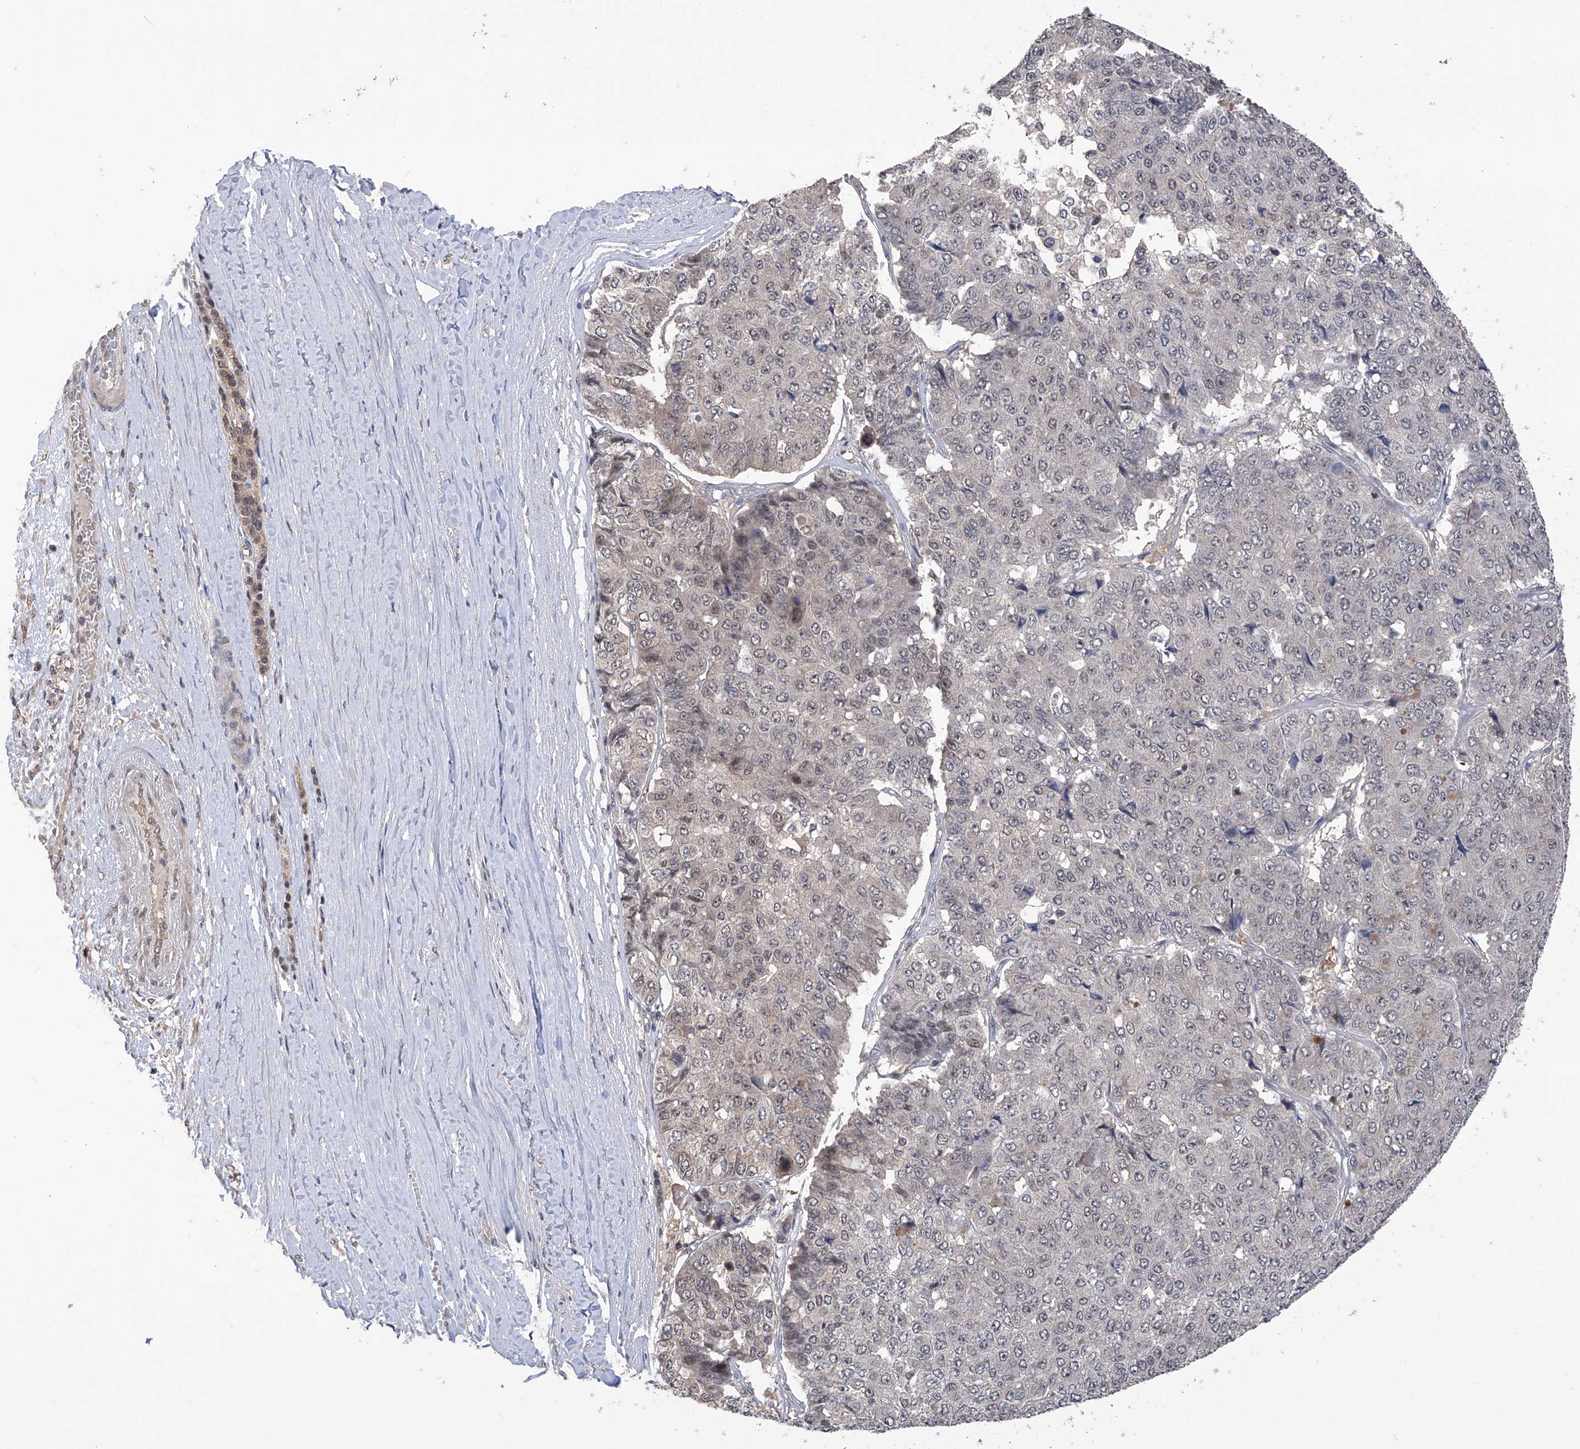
{"staining": {"intensity": "weak", "quantity": "<25%", "location": "nuclear"}, "tissue": "pancreatic cancer", "cell_type": "Tumor cells", "image_type": "cancer", "snomed": [{"axis": "morphology", "description": "Adenocarcinoma, NOS"}, {"axis": "topography", "description": "Pancreas"}], "caption": "Pancreatic cancer stained for a protein using immunohistochemistry exhibits no expression tumor cells.", "gene": "LYSMD4", "patient": {"sex": "male", "age": 50}}